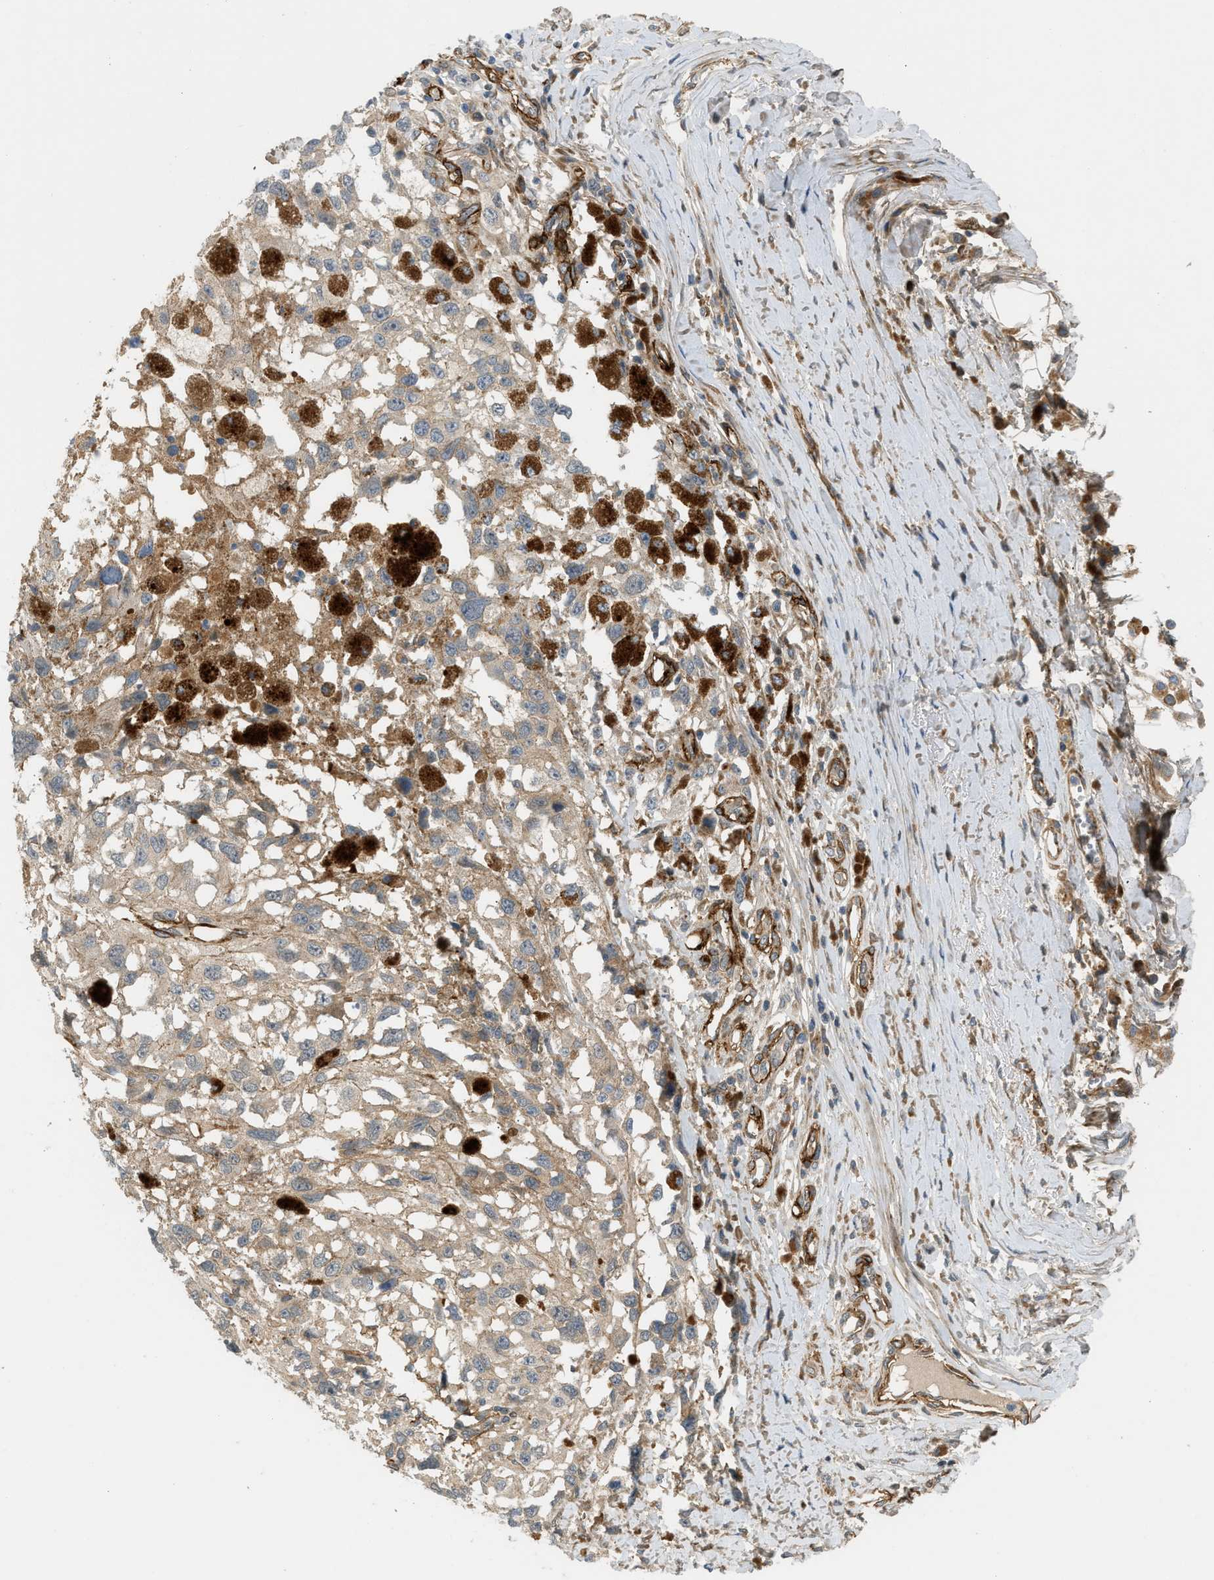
{"staining": {"intensity": "weak", "quantity": ">75%", "location": "cytoplasmic/membranous"}, "tissue": "melanoma", "cell_type": "Tumor cells", "image_type": "cancer", "snomed": [{"axis": "morphology", "description": "Malignant melanoma, Metastatic site"}, {"axis": "topography", "description": "Lymph node"}], "caption": "A brown stain labels weak cytoplasmic/membranous expression of a protein in malignant melanoma (metastatic site) tumor cells. (Stains: DAB (3,3'-diaminobenzidine) in brown, nuclei in blue, Microscopy: brightfield microscopy at high magnification).", "gene": "EDNRA", "patient": {"sex": "male", "age": 59}}